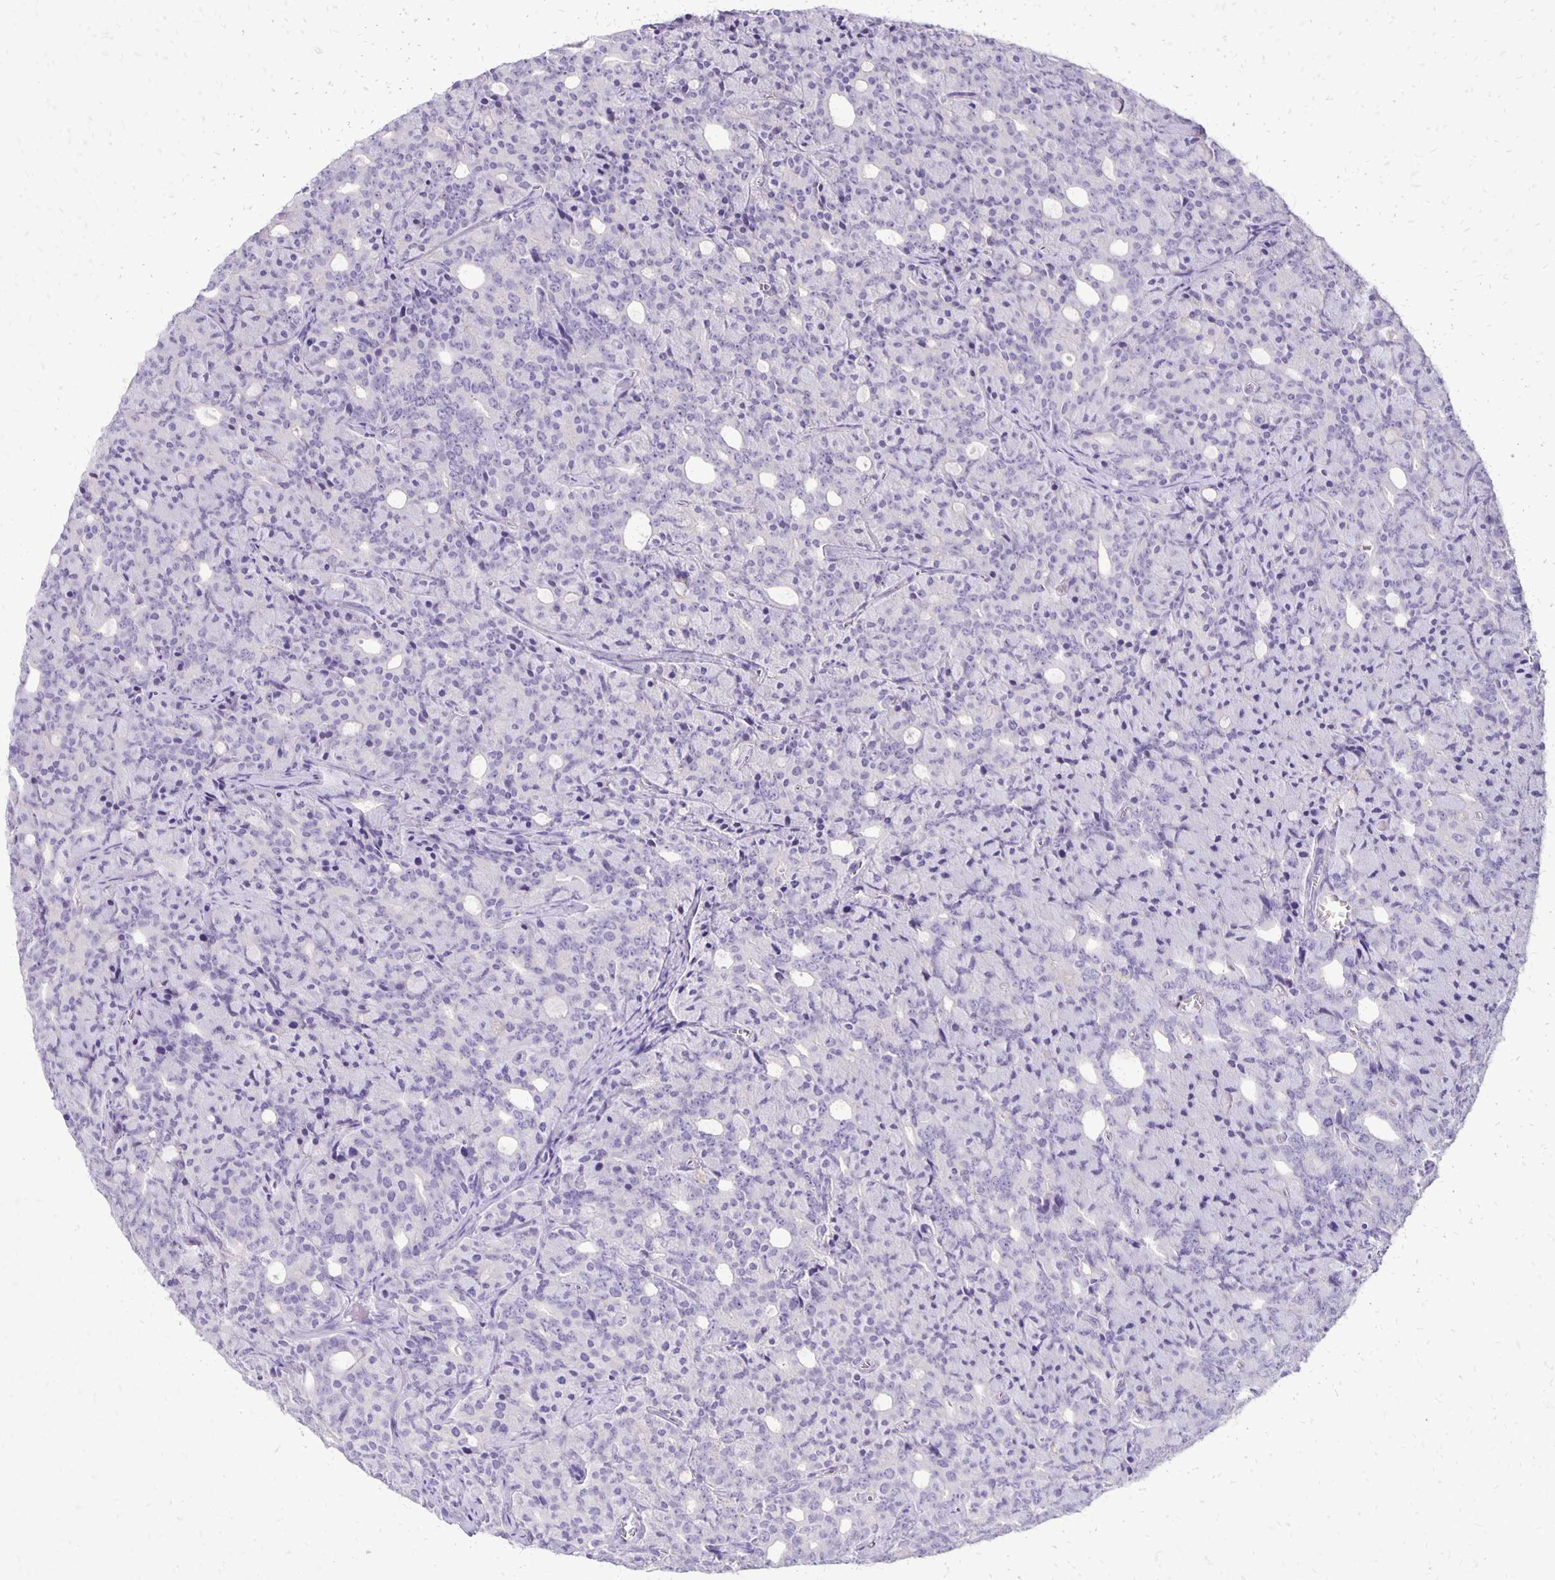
{"staining": {"intensity": "negative", "quantity": "none", "location": "none"}, "tissue": "prostate cancer", "cell_type": "Tumor cells", "image_type": "cancer", "snomed": [{"axis": "morphology", "description": "Adenocarcinoma, High grade"}, {"axis": "topography", "description": "Prostate"}], "caption": "A histopathology image of prostate high-grade adenocarcinoma stained for a protein displays no brown staining in tumor cells.", "gene": "ANKRD45", "patient": {"sex": "male", "age": 84}}